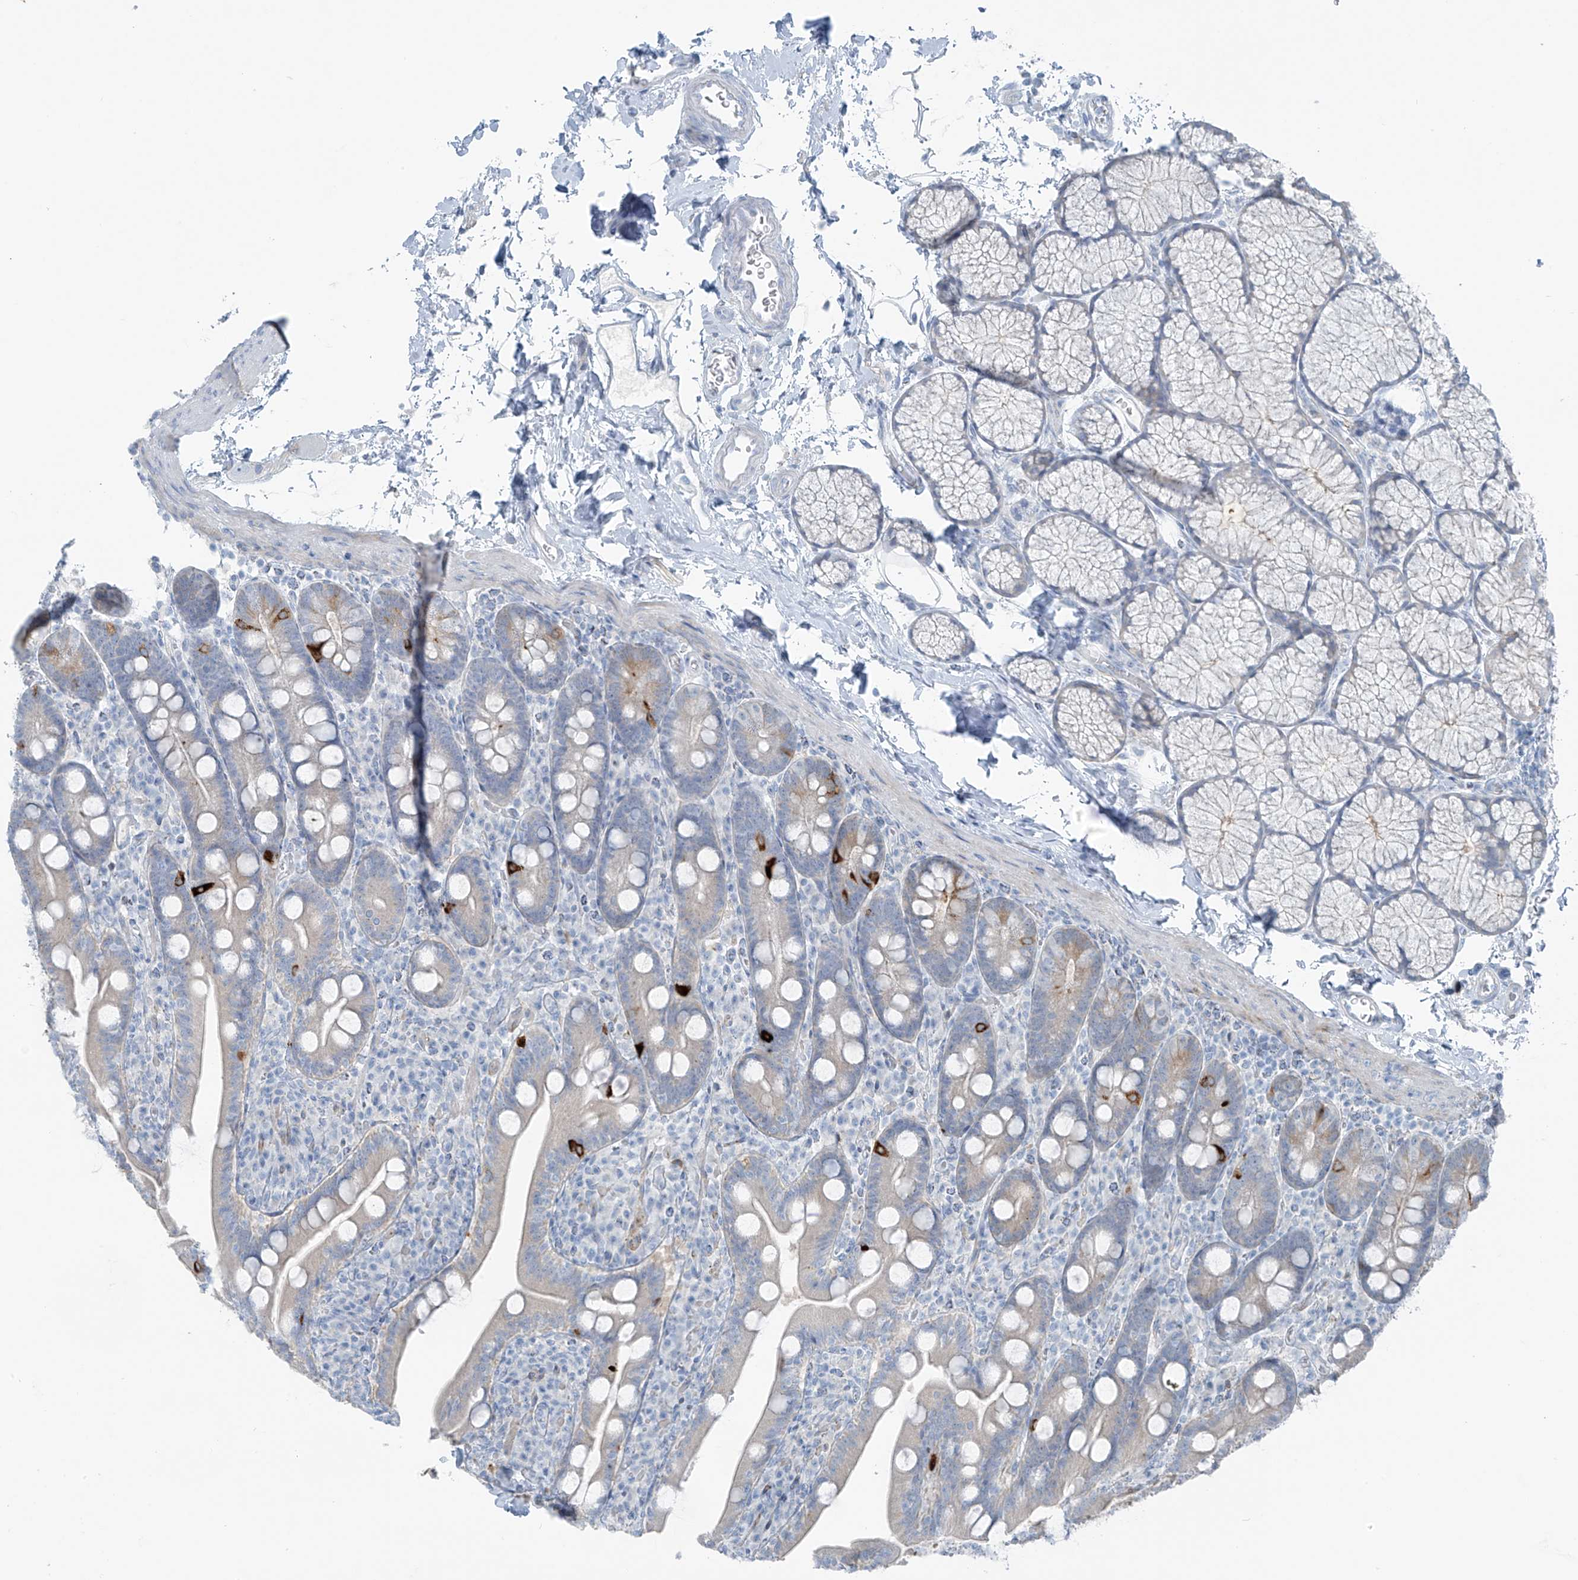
{"staining": {"intensity": "strong", "quantity": "<25%", "location": "cytoplasmic/membranous"}, "tissue": "duodenum", "cell_type": "Glandular cells", "image_type": "normal", "snomed": [{"axis": "morphology", "description": "Normal tissue, NOS"}, {"axis": "topography", "description": "Duodenum"}], "caption": "An immunohistochemistry photomicrograph of benign tissue is shown. Protein staining in brown highlights strong cytoplasmic/membranous positivity in duodenum within glandular cells. (Stains: DAB in brown, nuclei in blue, Microscopy: brightfield microscopy at high magnification).", "gene": "SLC25A43", "patient": {"sex": "male", "age": 35}}